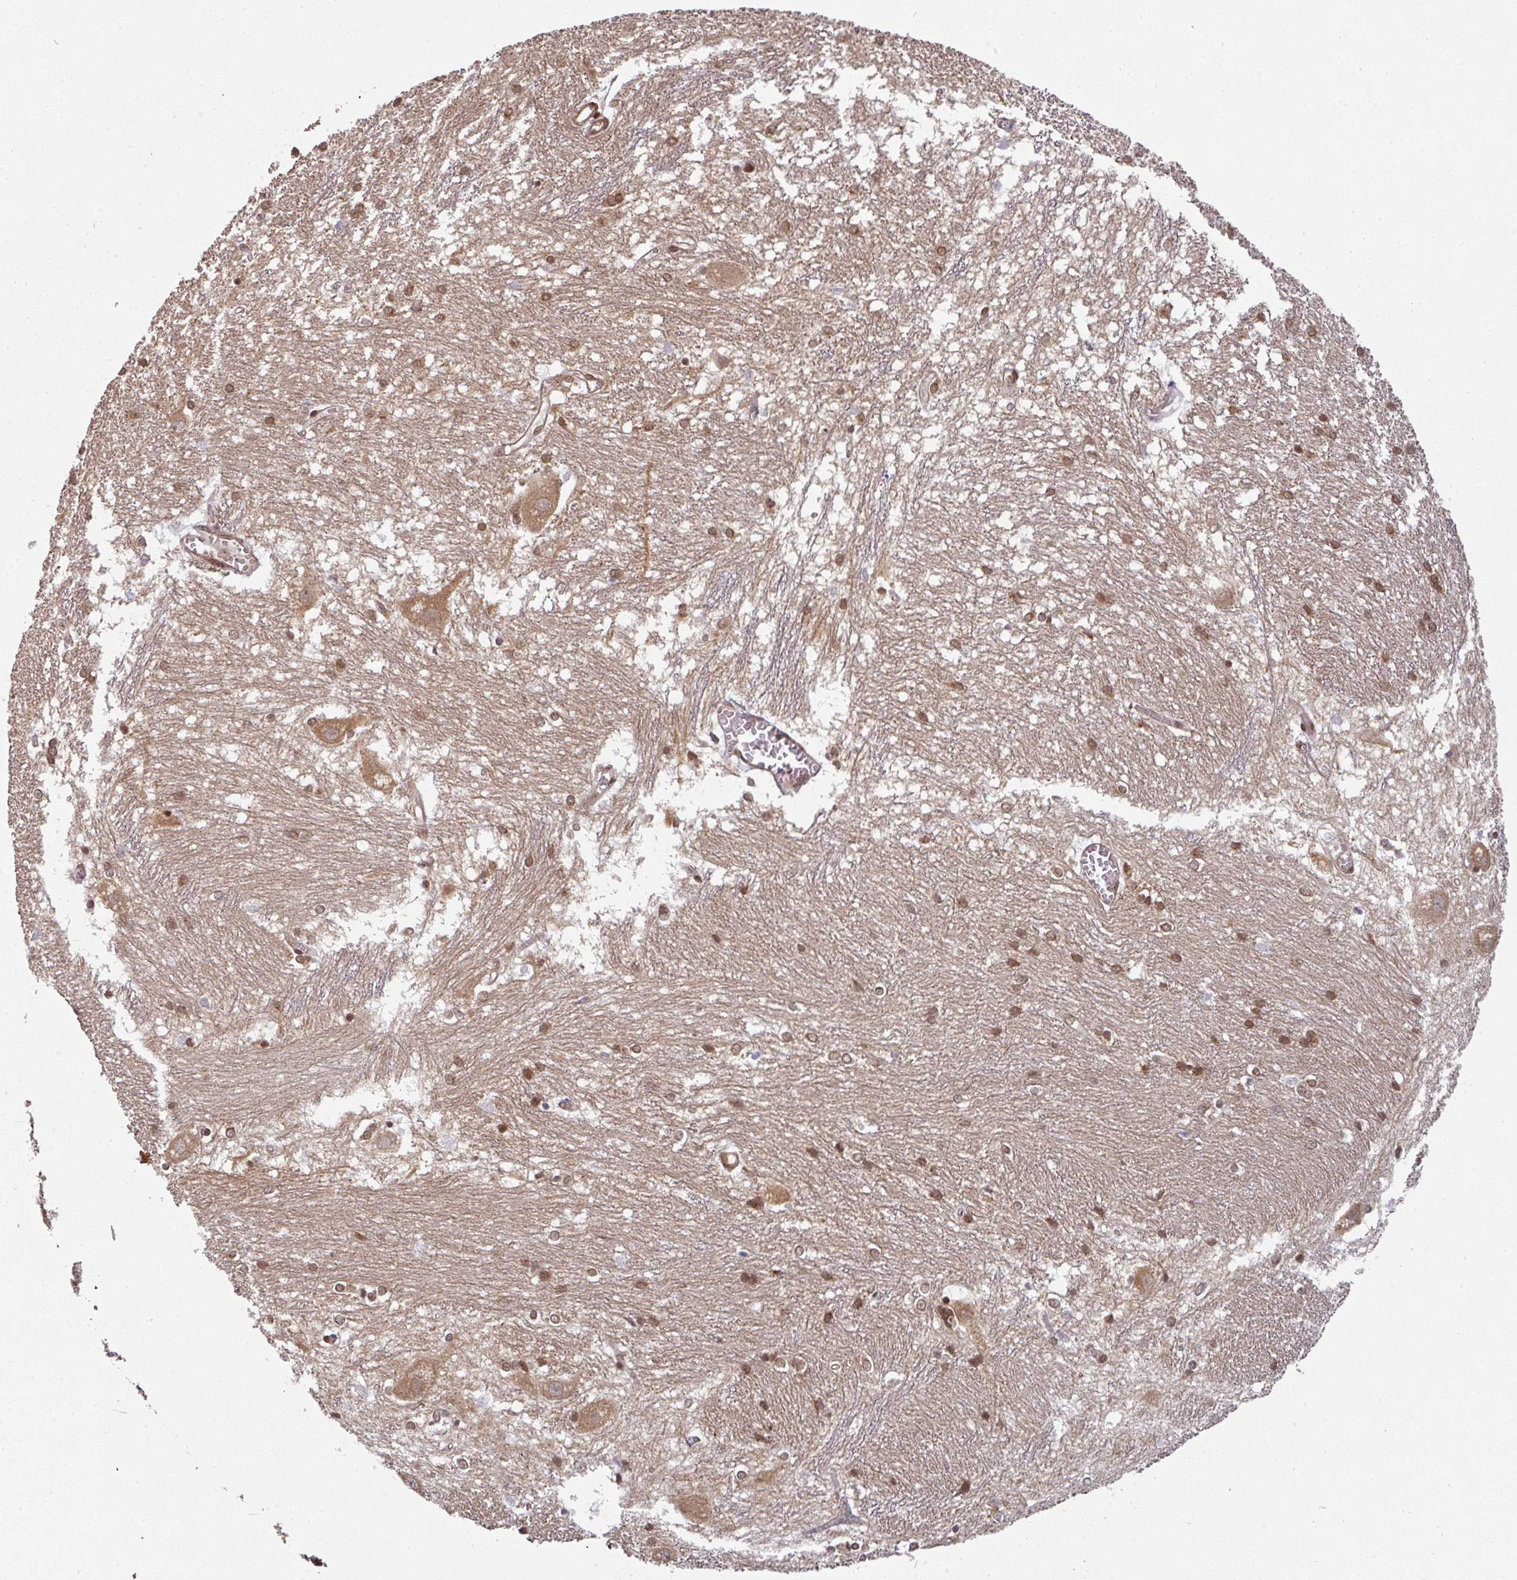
{"staining": {"intensity": "moderate", "quantity": "25%-75%", "location": "cytoplasmic/membranous,nuclear"}, "tissue": "caudate", "cell_type": "Glial cells", "image_type": "normal", "snomed": [{"axis": "morphology", "description": "Normal tissue, NOS"}, {"axis": "topography", "description": "Lateral ventricle wall"}], "caption": "Immunohistochemistry (IHC) (DAB) staining of normal caudate displays moderate cytoplasmic/membranous,nuclear protein expression in about 25%-75% of glial cells.", "gene": "SIK3", "patient": {"sex": "male", "age": 37}}